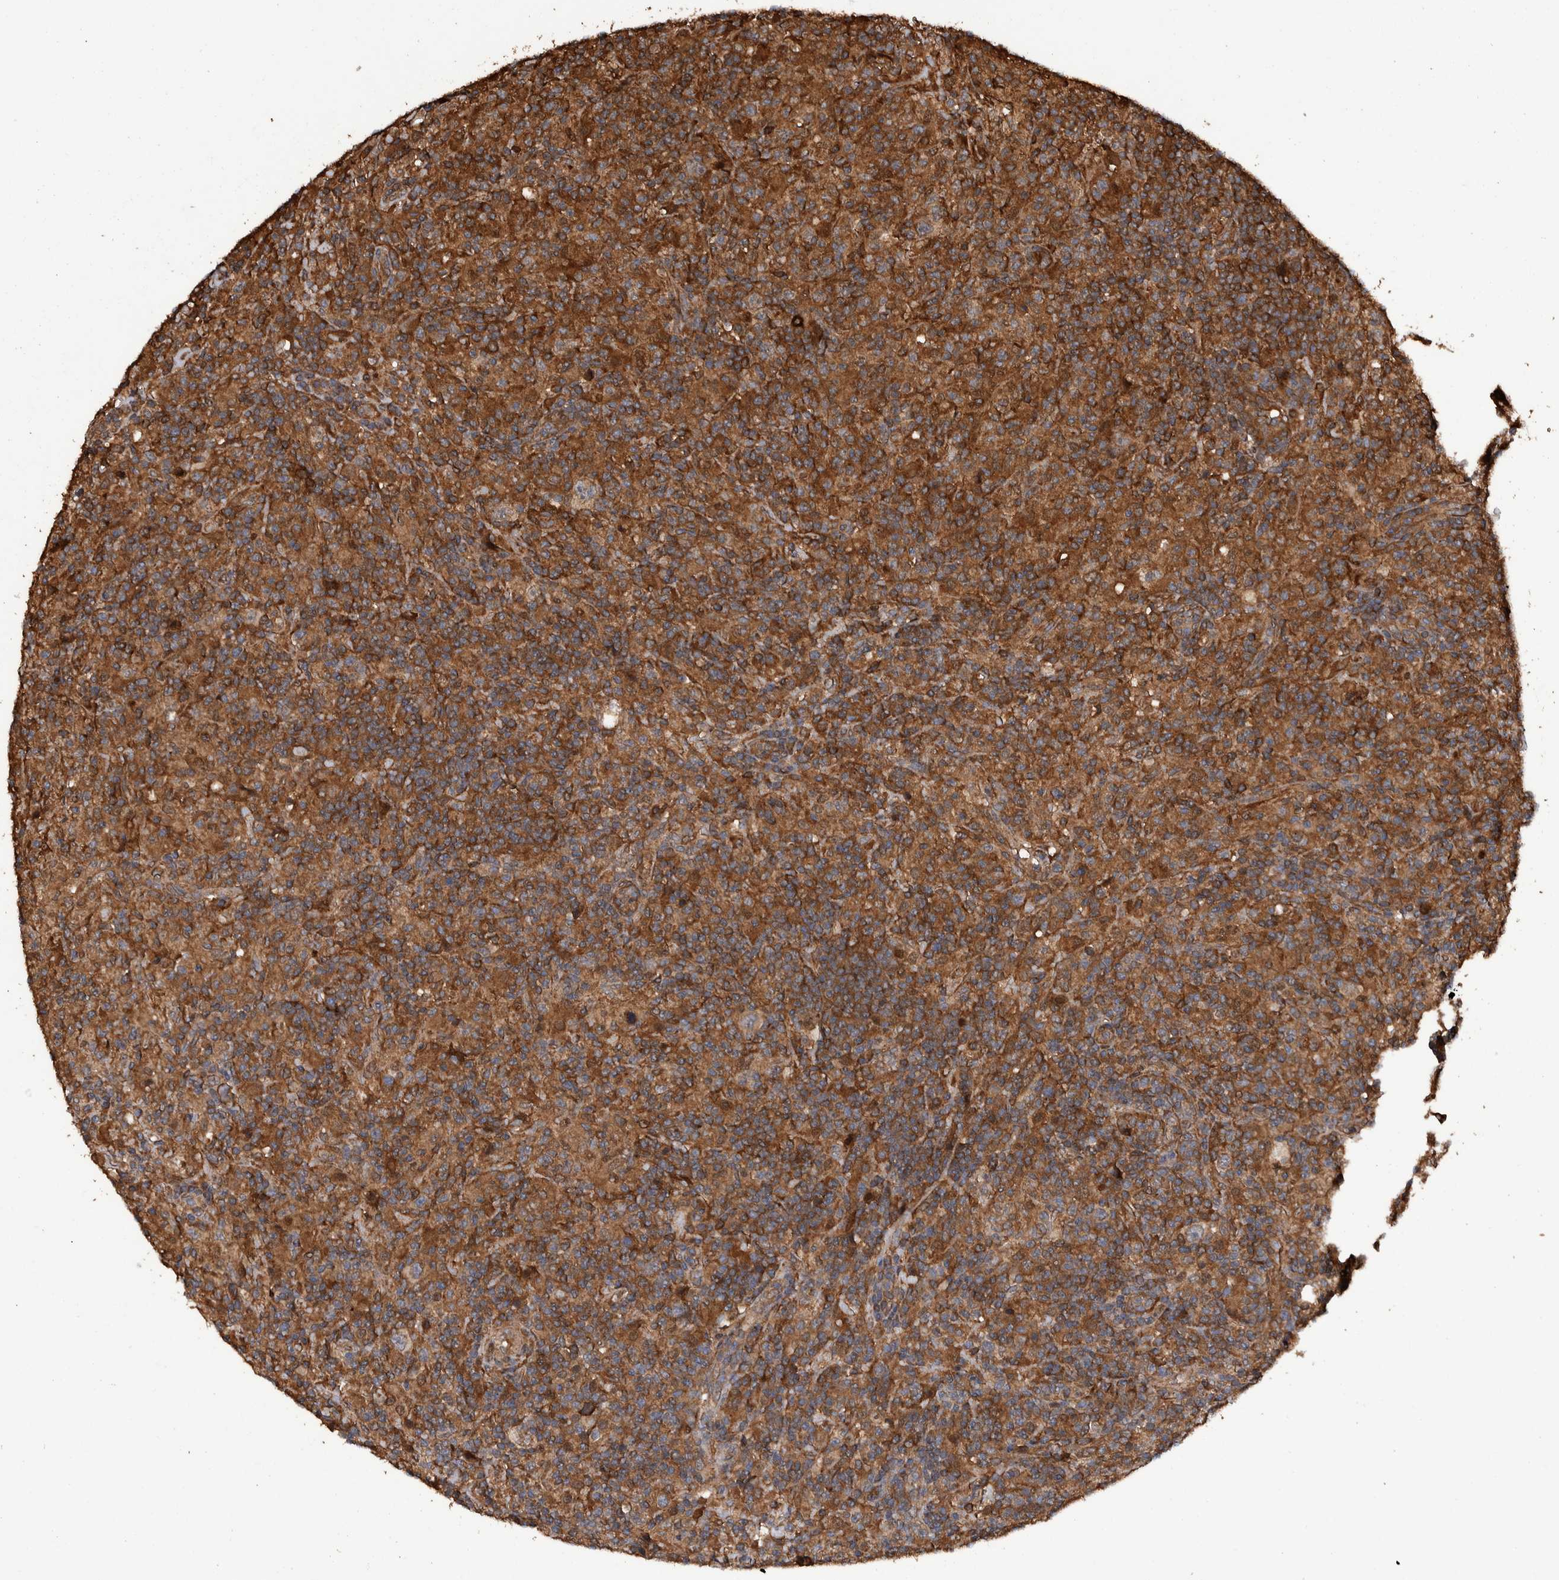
{"staining": {"intensity": "moderate", "quantity": ">75%", "location": "cytoplasmic/membranous"}, "tissue": "lymphoma", "cell_type": "Tumor cells", "image_type": "cancer", "snomed": [{"axis": "morphology", "description": "Hodgkin's disease, NOS"}, {"axis": "topography", "description": "Lymph node"}], "caption": "Lymphoma stained with a brown dye shows moderate cytoplasmic/membranous positive positivity in about >75% of tumor cells.", "gene": "TRIM16", "patient": {"sex": "male", "age": 70}}